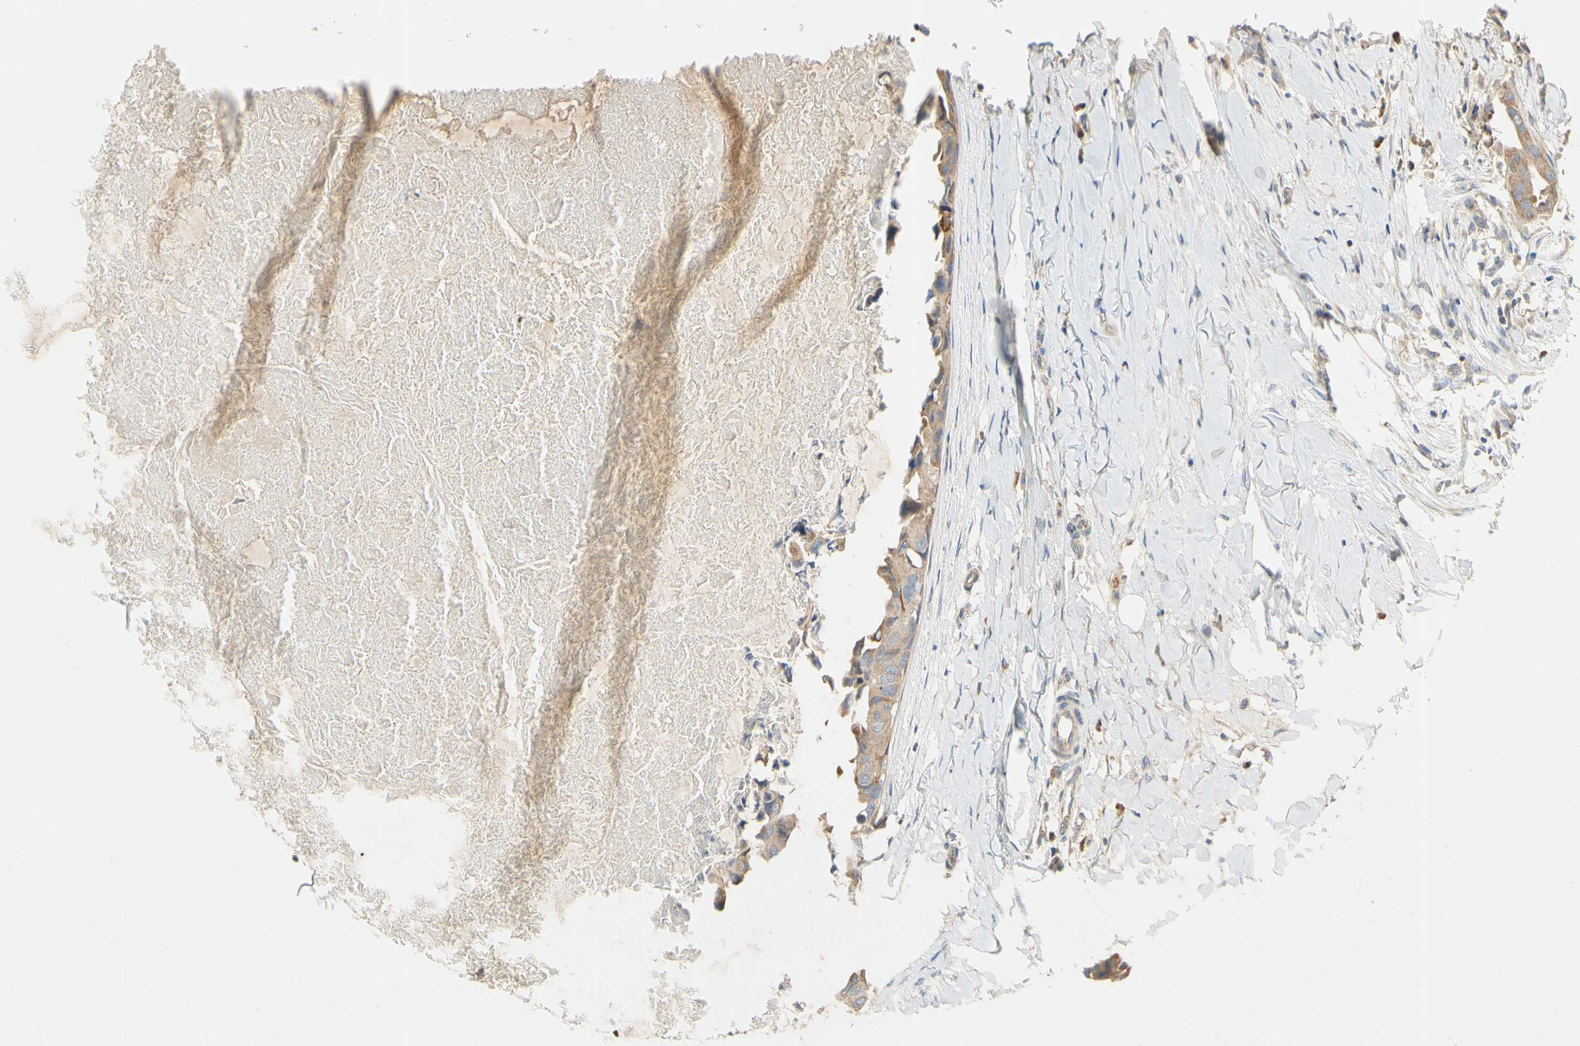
{"staining": {"intensity": "moderate", "quantity": ">75%", "location": "cytoplasmic/membranous"}, "tissue": "breast cancer", "cell_type": "Tumor cells", "image_type": "cancer", "snomed": [{"axis": "morphology", "description": "Duct carcinoma"}, {"axis": "topography", "description": "Breast"}], "caption": "This histopathology image exhibits IHC staining of infiltrating ductal carcinoma (breast), with medium moderate cytoplasmic/membranous expression in approximately >75% of tumor cells.", "gene": "KLHDC8B", "patient": {"sex": "female", "age": 40}}